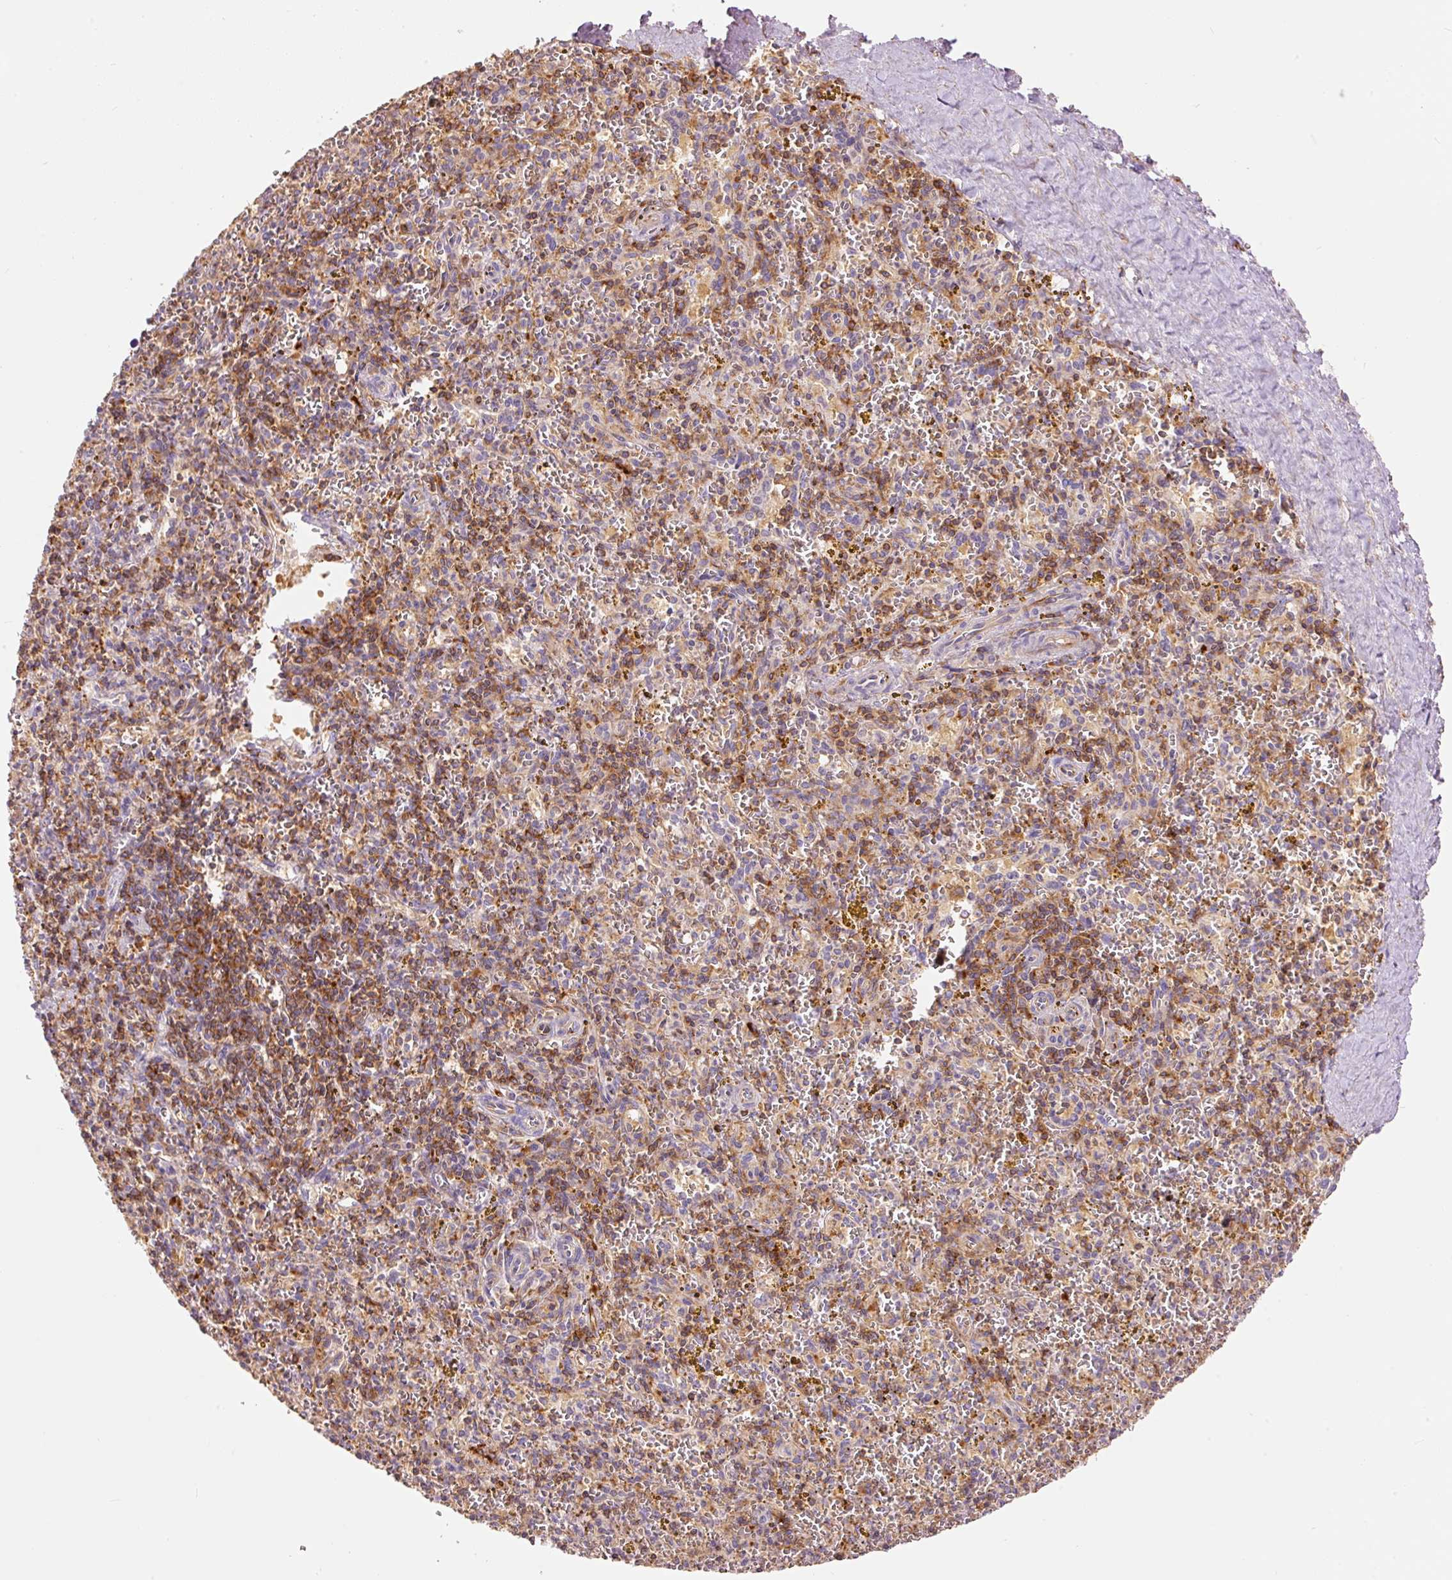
{"staining": {"intensity": "negative", "quantity": "none", "location": "none"}, "tissue": "spleen", "cell_type": "Cells in red pulp", "image_type": "normal", "snomed": [{"axis": "morphology", "description": "Normal tissue, NOS"}, {"axis": "topography", "description": "Spleen"}], "caption": "A micrograph of human spleen is negative for staining in cells in red pulp. (Brightfield microscopy of DAB IHC at high magnification).", "gene": "DOK6", "patient": {"sex": "male", "age": 57}}